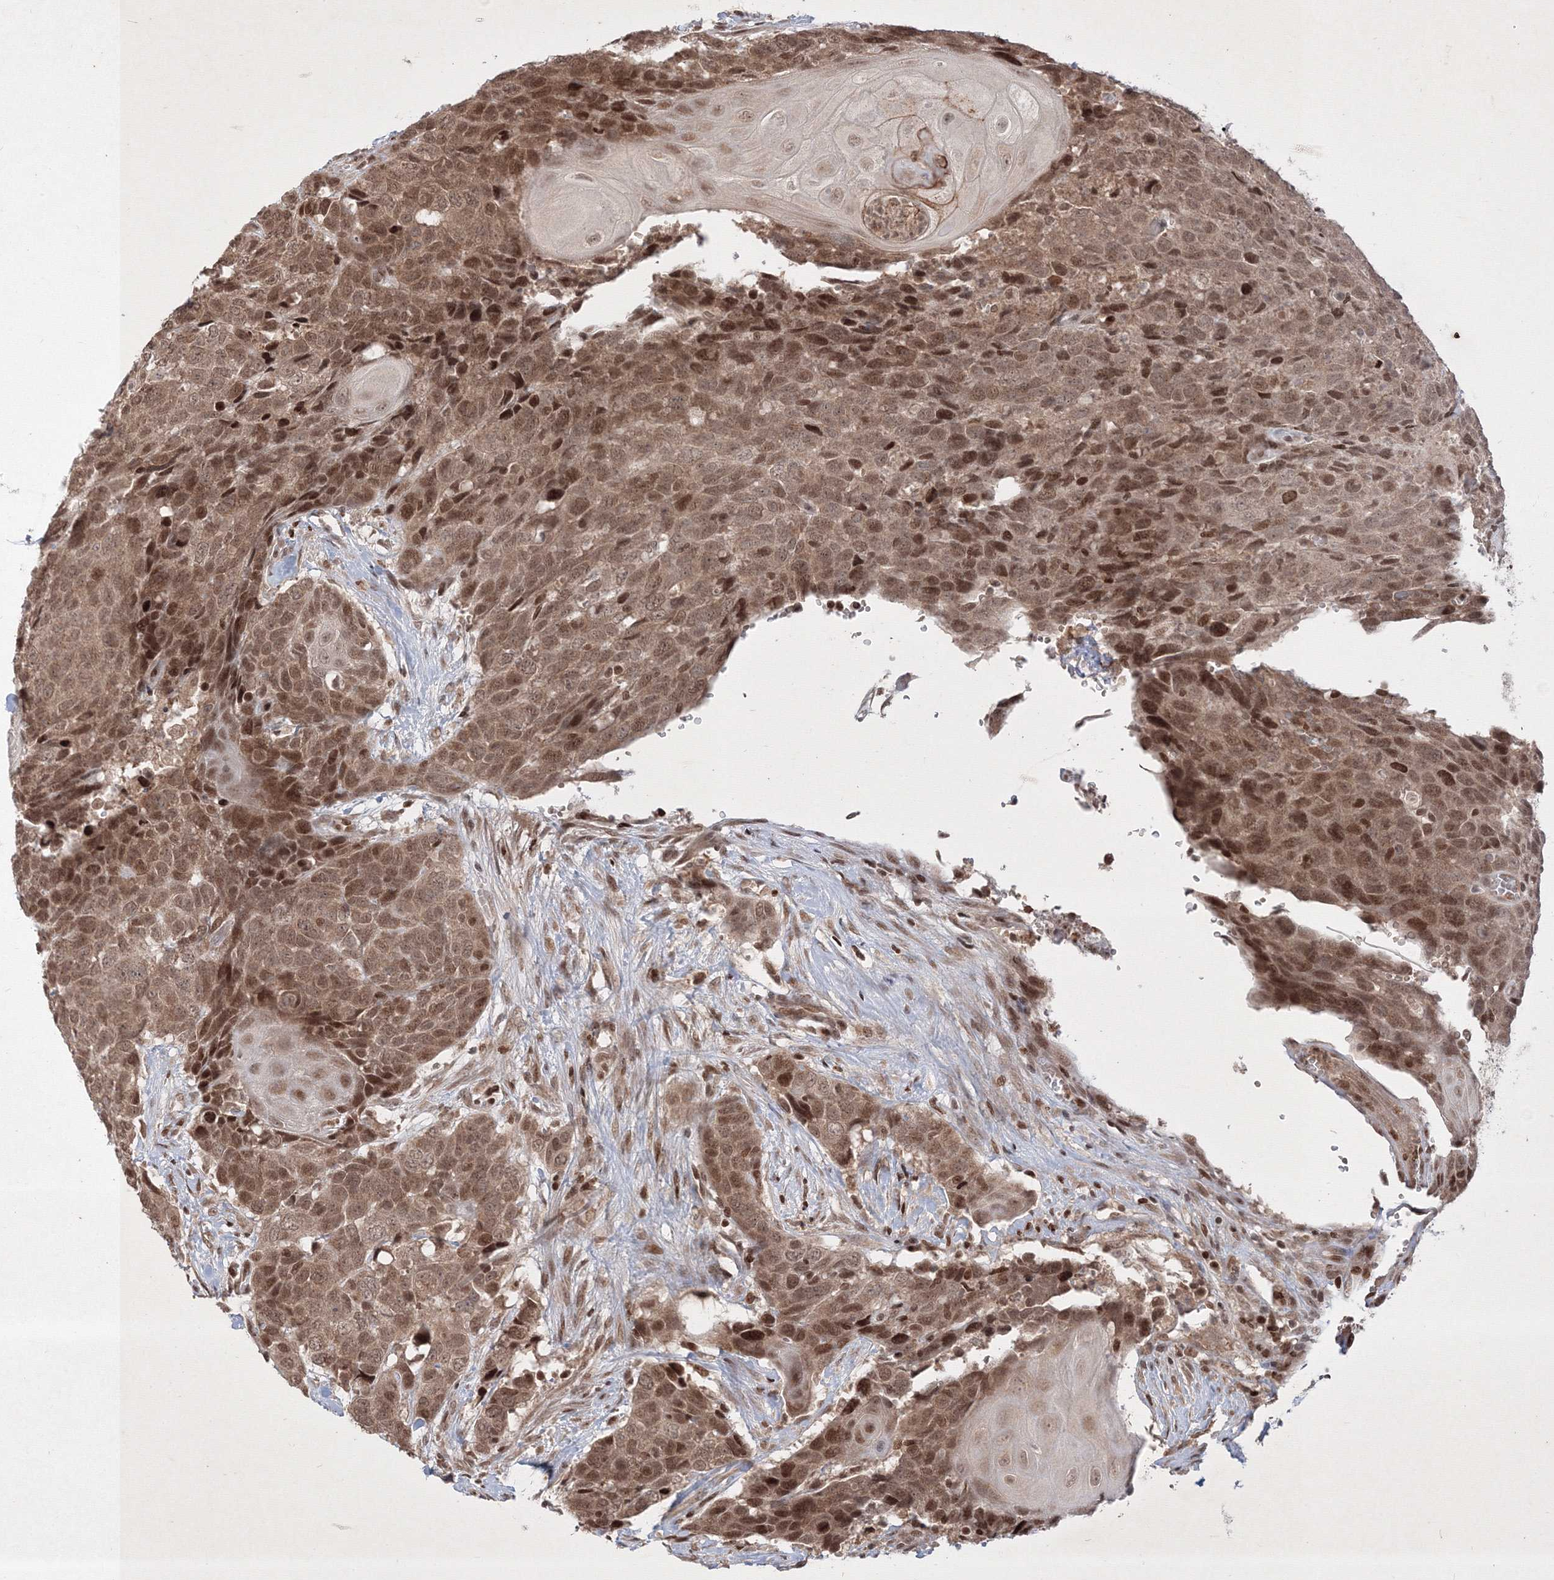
{"staining": {"intensity": "moderate", "quantity": ">75%", "location": "cytoplasmic/membranous,nuclear"}, "tissue": "head and neck cancer", "cell_type": "Tumor cells", "image_type": "cancer", "snomed": [{"axis": "morphology", "description": "Squamous cell carcinoma, NOS"}, {"axis": "topography", "description": "Head-Neck"}], "caption": "Immunohistochemistry (DAB (3,3'-diaminobenzidine)) staining of human head and neck cancer exhibits moderate cytoplasmic/membranous and nuclear protein staining in approximately >75% of tumor cells. The protein is shown in brown color, while the nuclei are stained blue.", "gene": "TAB1", "patient": {"sex": "male", "age": 66}}